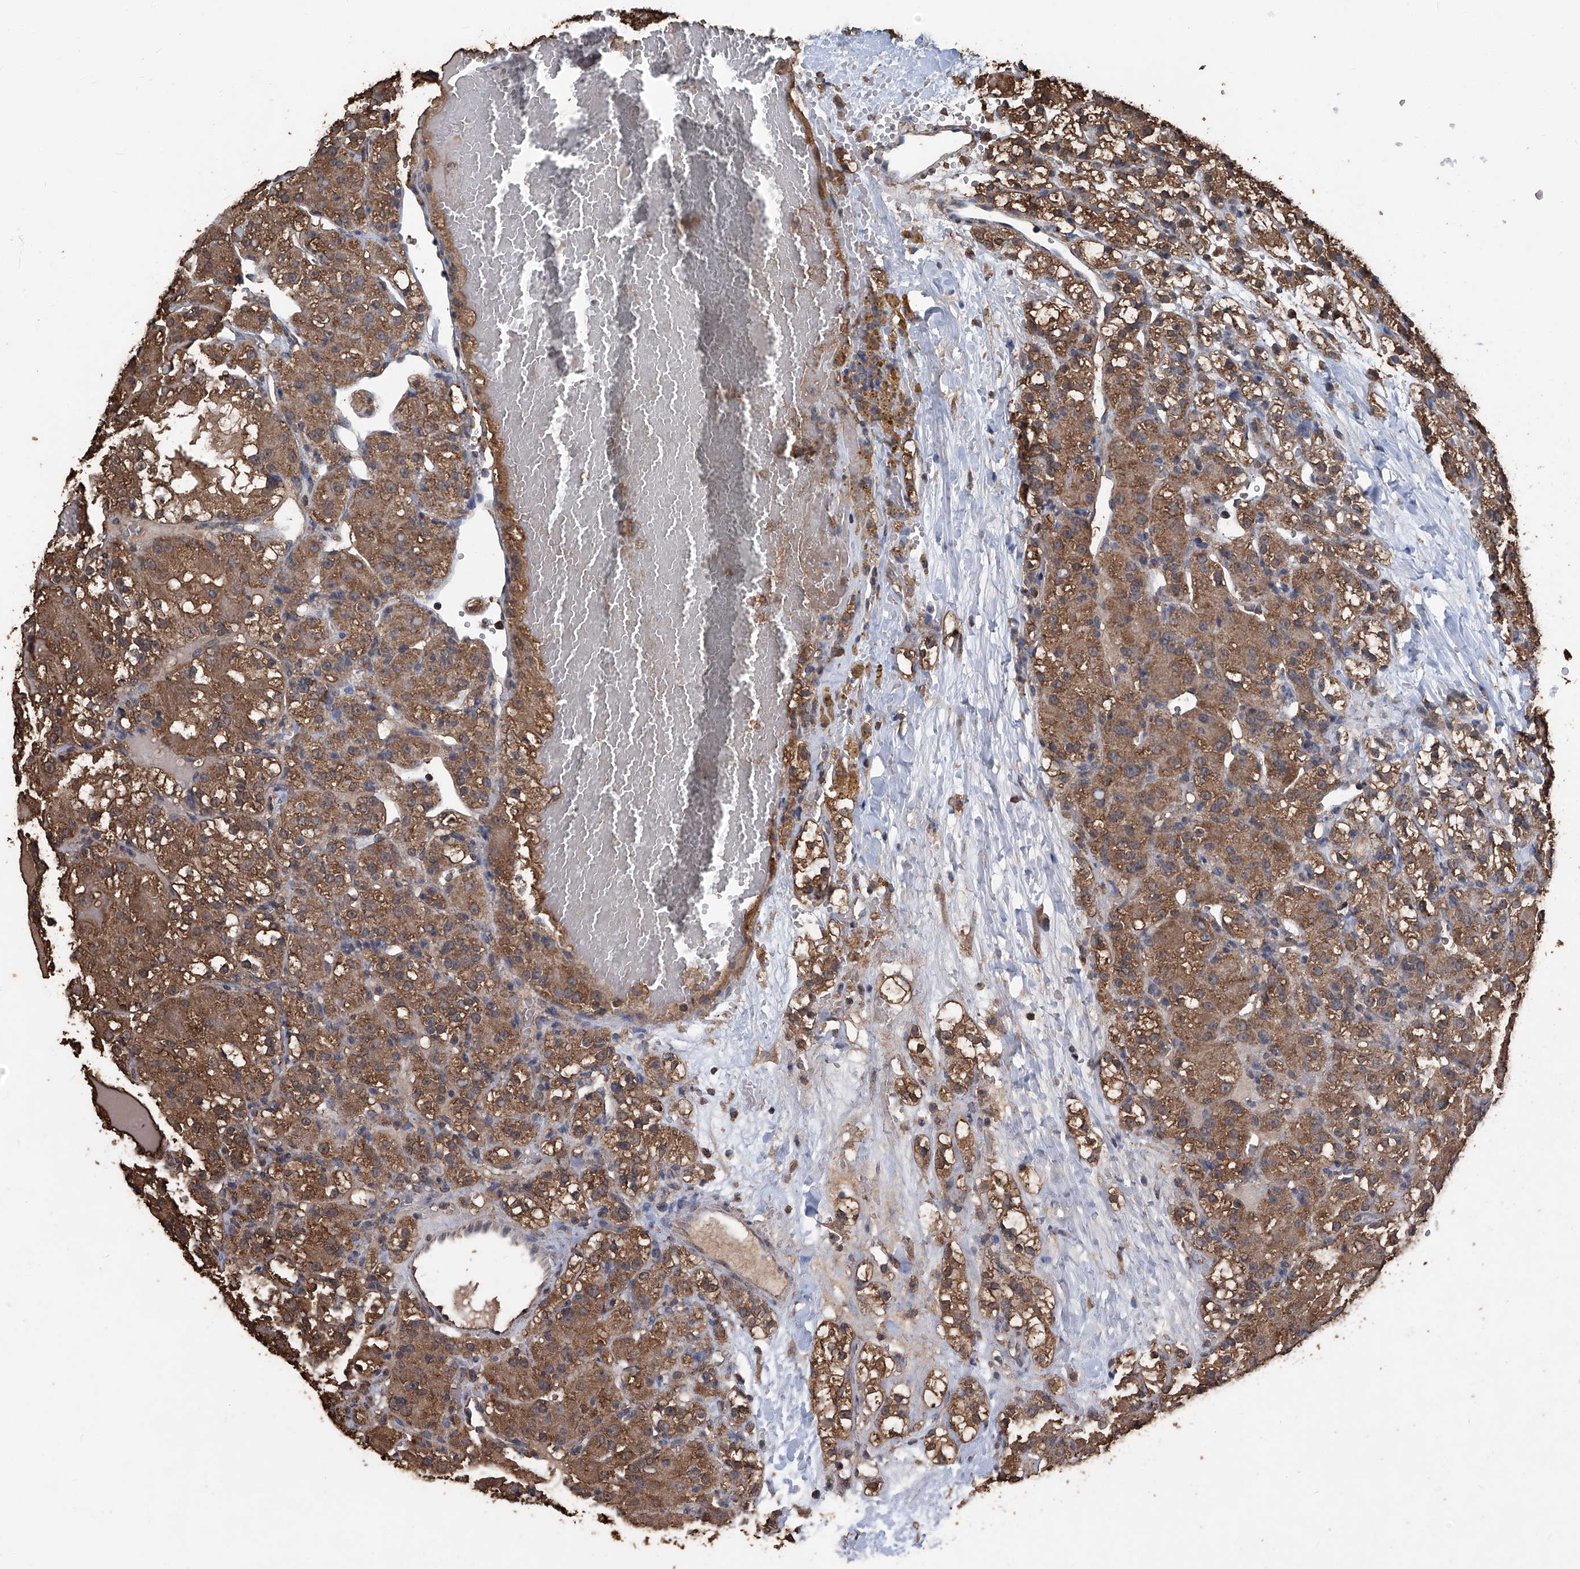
{"staining": {"intensity": "moderate", "quantity": ">75%", "location": "cytoplasmic/membranous"}, "tissue": "renal cancer", "cell_type": "Tumor cells", "image_type": "cancer", "snomed": [{"axis": "morphology", "description": "Normal tissue, NOS"}, {"axis": "morphology", "description": "Adenocarcinoma, NOS"}, {"axis": "topography", "description": "Kidney"}], "caption": "Immunohistochemical staining of renal adenocarcinoma shows moderate cytoplasmic/membranous protein staining in about >75% of tumor cells. (Brightfield microscopy of DAB IHC at high magnification).", "gene": "STARD7", "patient": {"sex": "male", "age": 61}}